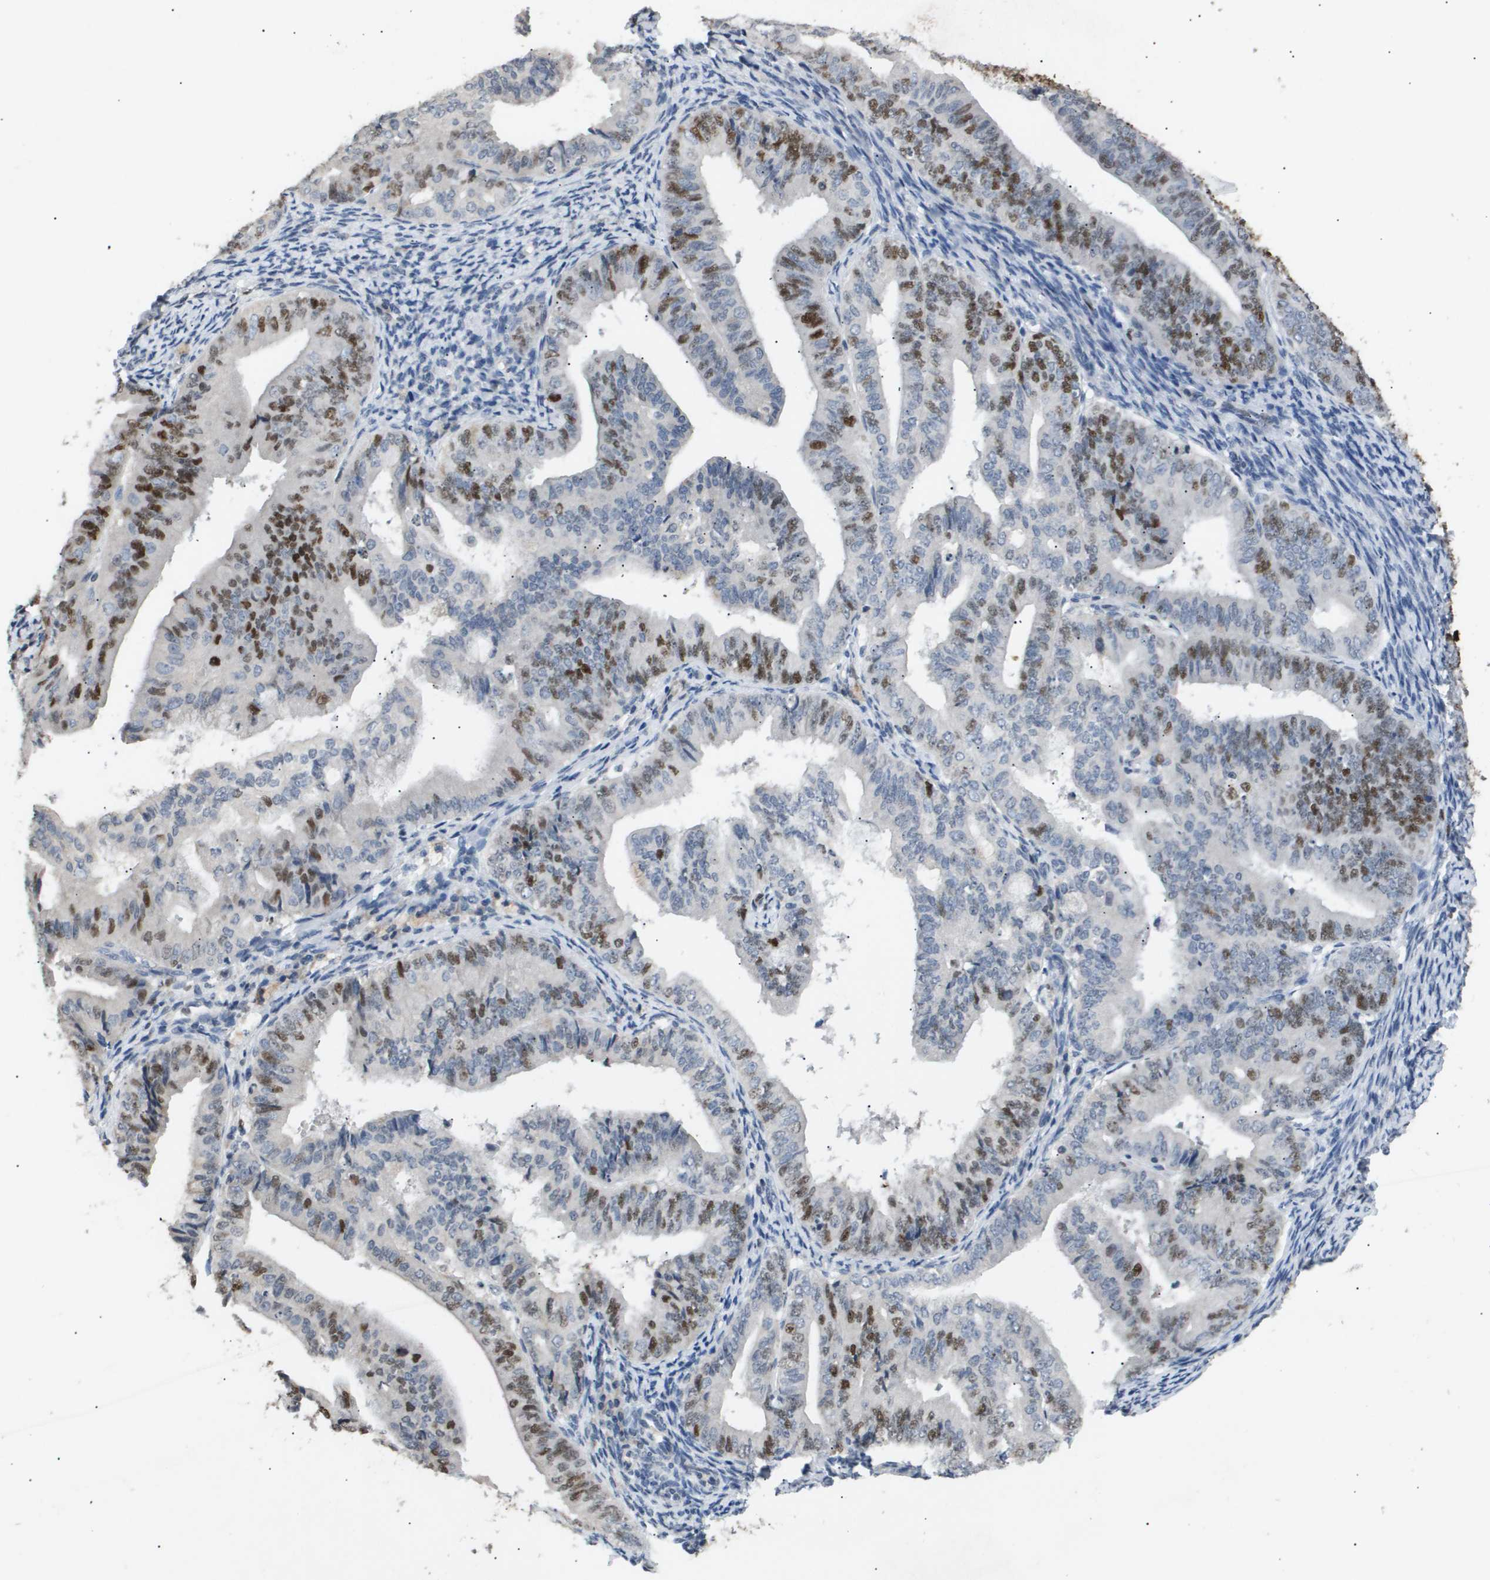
{"staining": {"intensity": "strong", "quantity": "25%-75%", "location": "nuclear"}, "tissue": "endometrial cancer", "cell_type": "Tumor cells", "image_type": "cancer", "snomed": [{"axis": "morphology", "description": "Adenocarcinoma, NOS"}, {"axis": "topography", "description": "Endometrium"}], "caption": "Immunohistochemistry of endometrial cancer demonstrates high levels of strong nuclear expression in about 25%-75% of tumor cells.", "gene": "ANAPC2", "patient": {"sex": "female", "age": 63}}